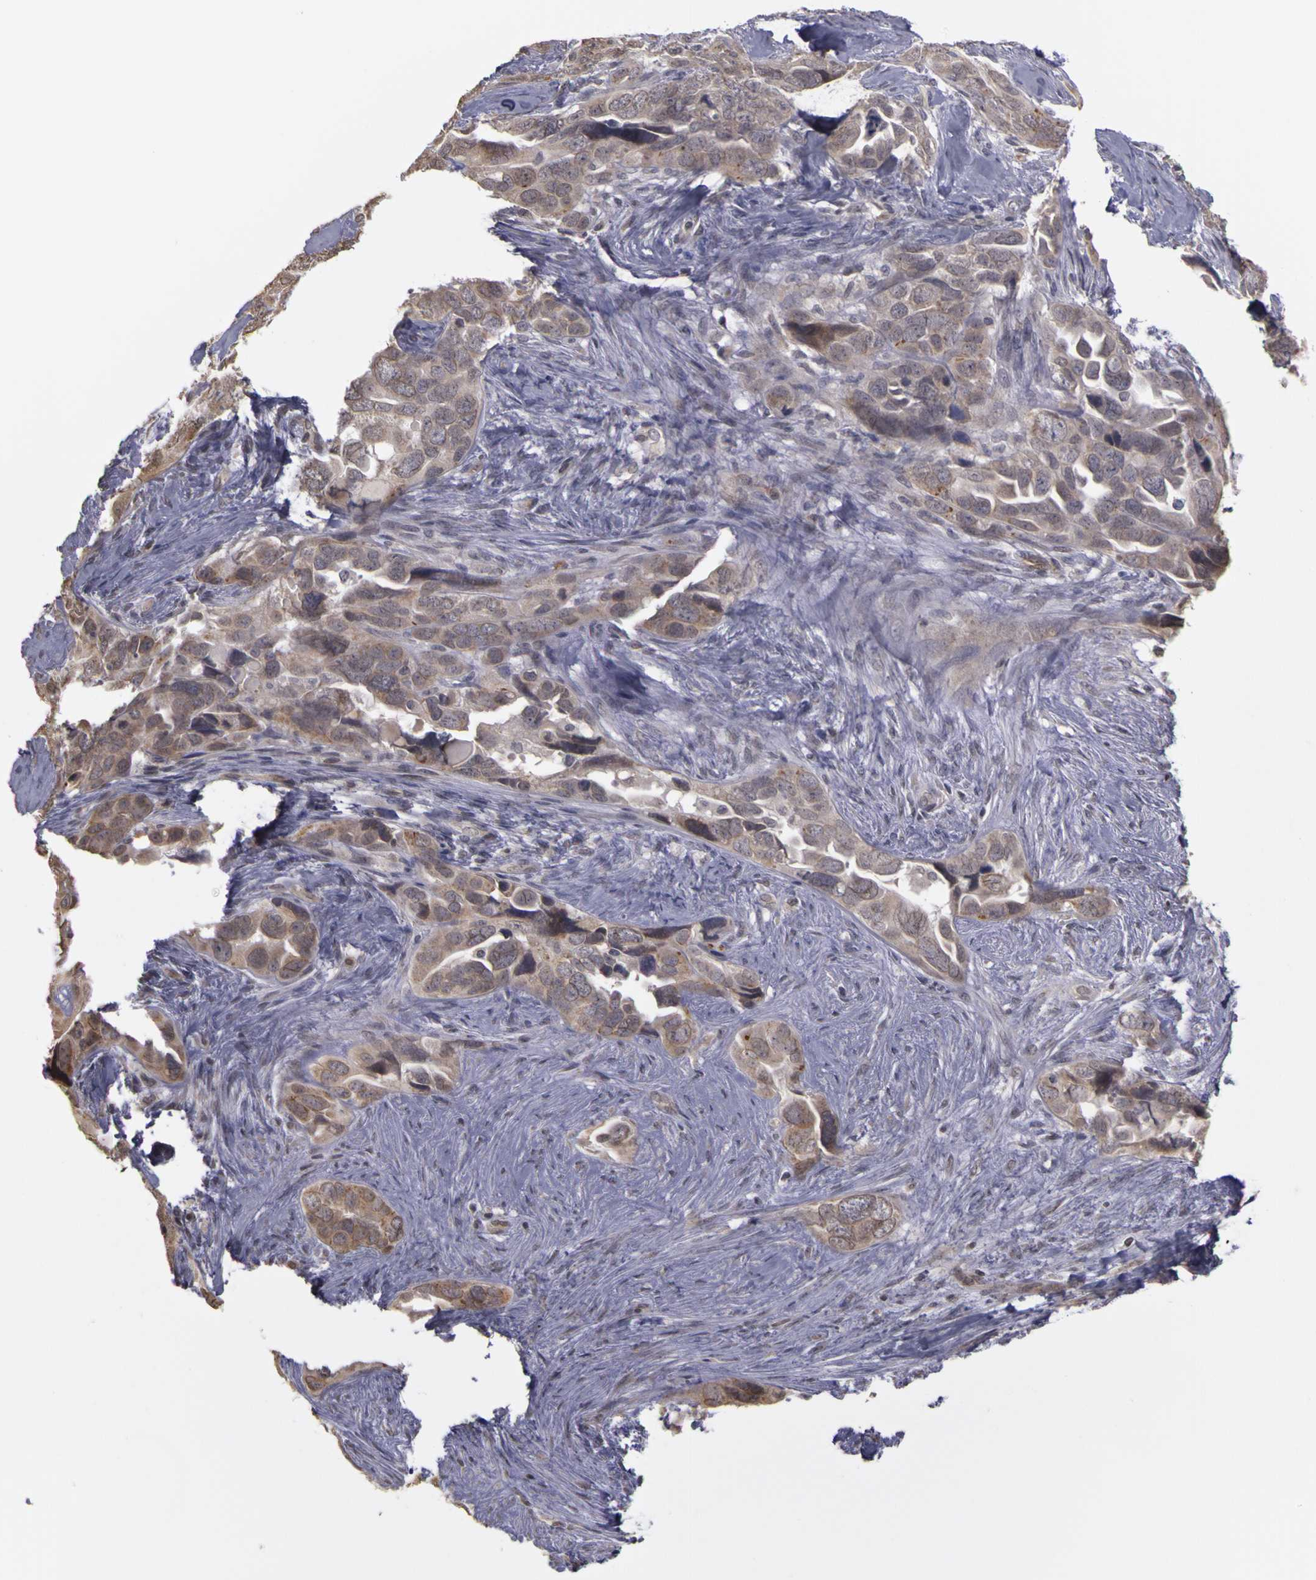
{"staining": {"intensity": "weak", "quantity": ">75%", "location": "cytoplasmic/membranous"}, "tissue": "ovarian cancer", "cell_type": "Tumor cells", "image_type": "cancer", "snomed": [{"axis": "morphology", "description": "Cystadenocarcinoma, serous, NOS"}, {"axis": "topography", "description": "Ovary"}], "caption": "Immunohistochemical staining of serous cystadenocarcinoma (ovarian) displays low levels of weak cytoplasmic/membranous expression in approximately >75% of tumor cells. The protein is stained brown, and the nuclei are stained in blue (DAB (3,3'-diaminobenzidine) IHC with brightfield microscopy, high magnification).", "gene": "FRMD7", "patient": {"sex": "female", "age": 63}}